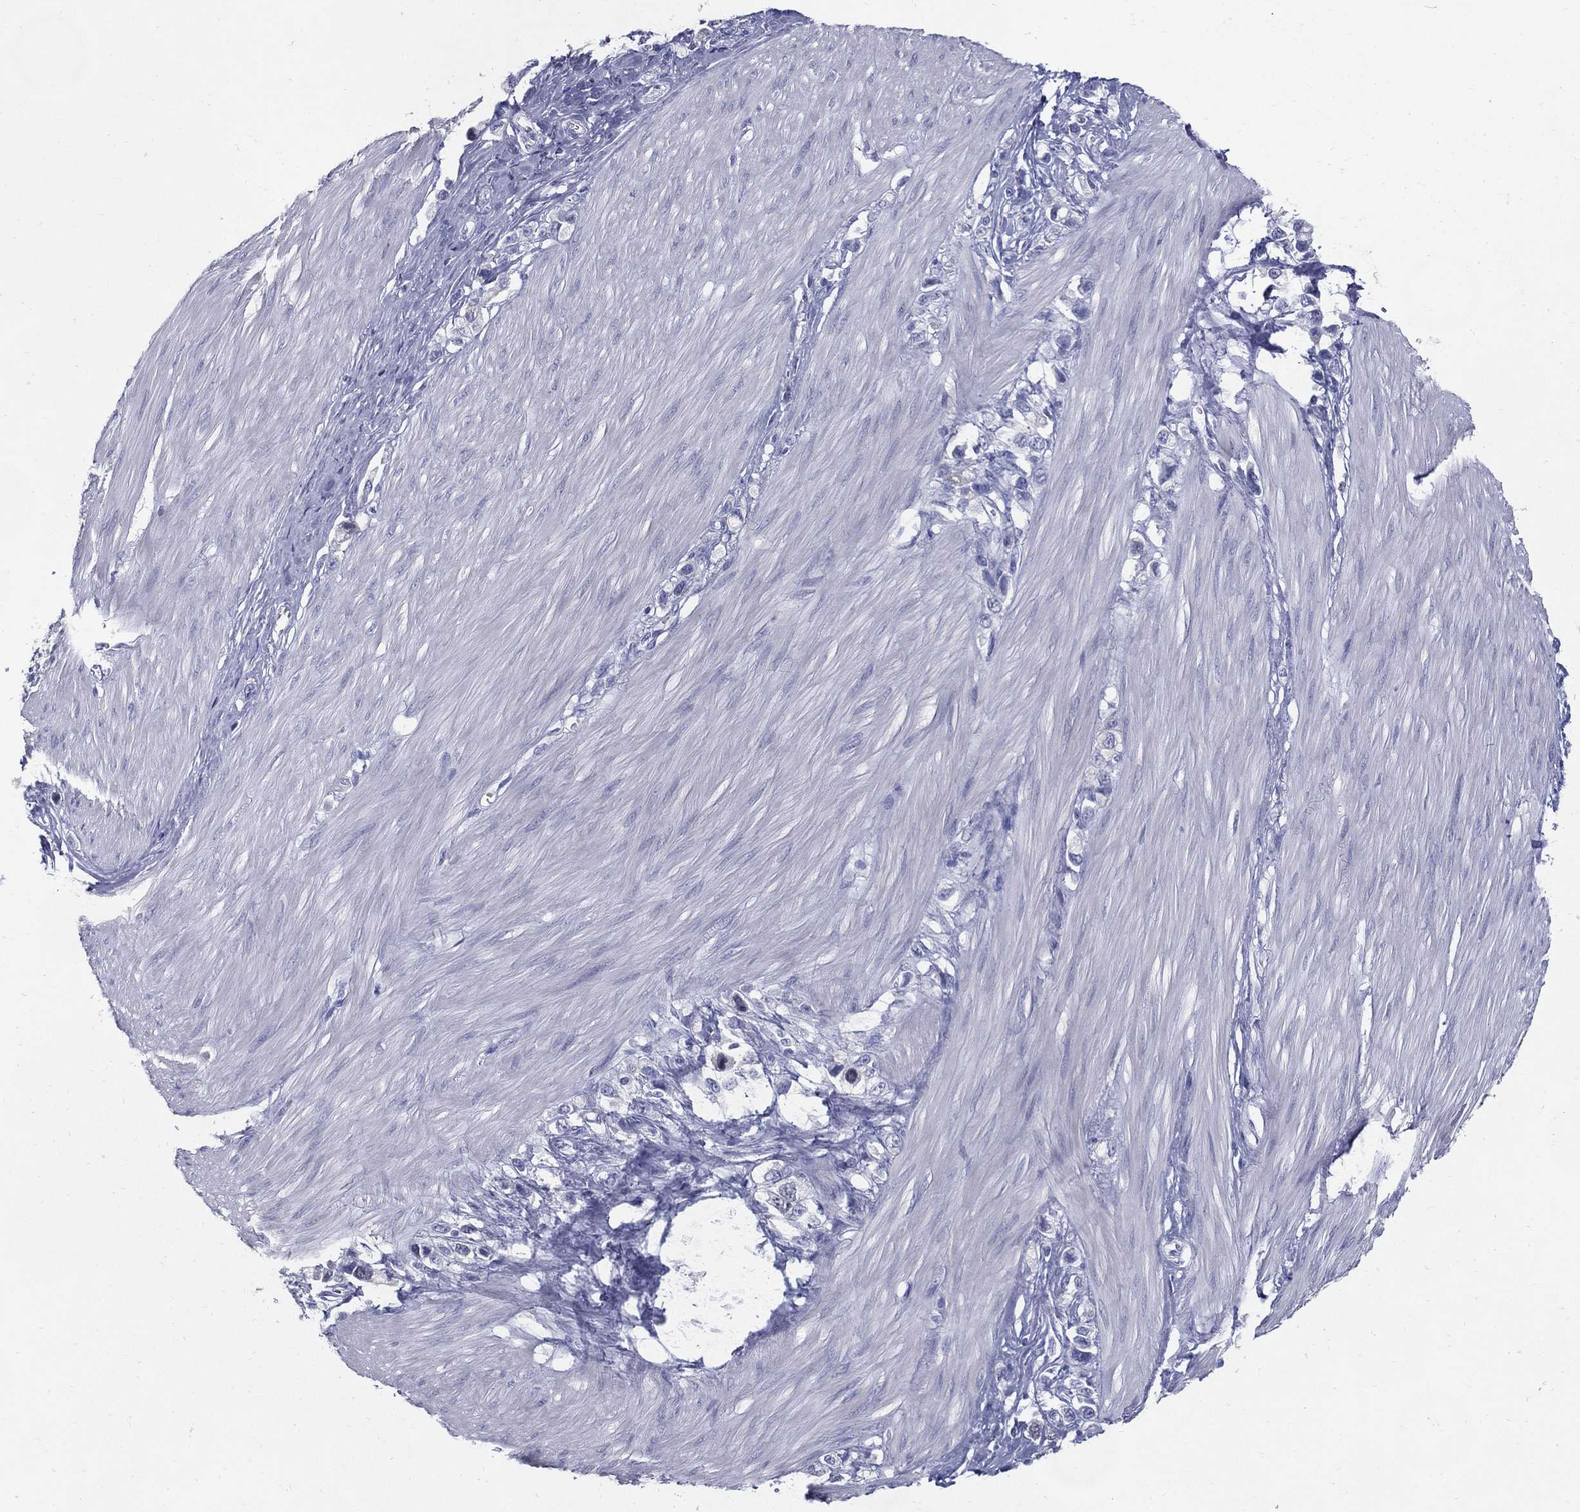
{"staining": {"intensity": "negative", "quantity": "none", "location": "none"}, "tissue": "stomach cancer", "cell_type": "Tumor cells", "image_type": "cancer", "snomed": [{"axis": "morphology", "description": "Normal tissue, NOS"}, {"axis": "morphology", "description": "Adenocarcinoma, NOS"}, {"axis": "morphology", "description": "Adenocarcinoma, High grade"}, {"axis": "topography", "description": "Stomach, upper"}, {"axis": "topography", "description": "Stomach"}], "caption": "Immunohistochemistry (IHC) photomicrograph of neoplastic tissue: human high-grade adenocarcinoma (stomach) stained with DAB displays no significant protein positivity in tumor cells. The staining is performed using DAB (3,3'-diaminobenzidine) brown chromogen with nuclei counter-stained in using hematoxylin.", "gene": "KIF2C", "patient": {"sex": "female", "age": 65}}